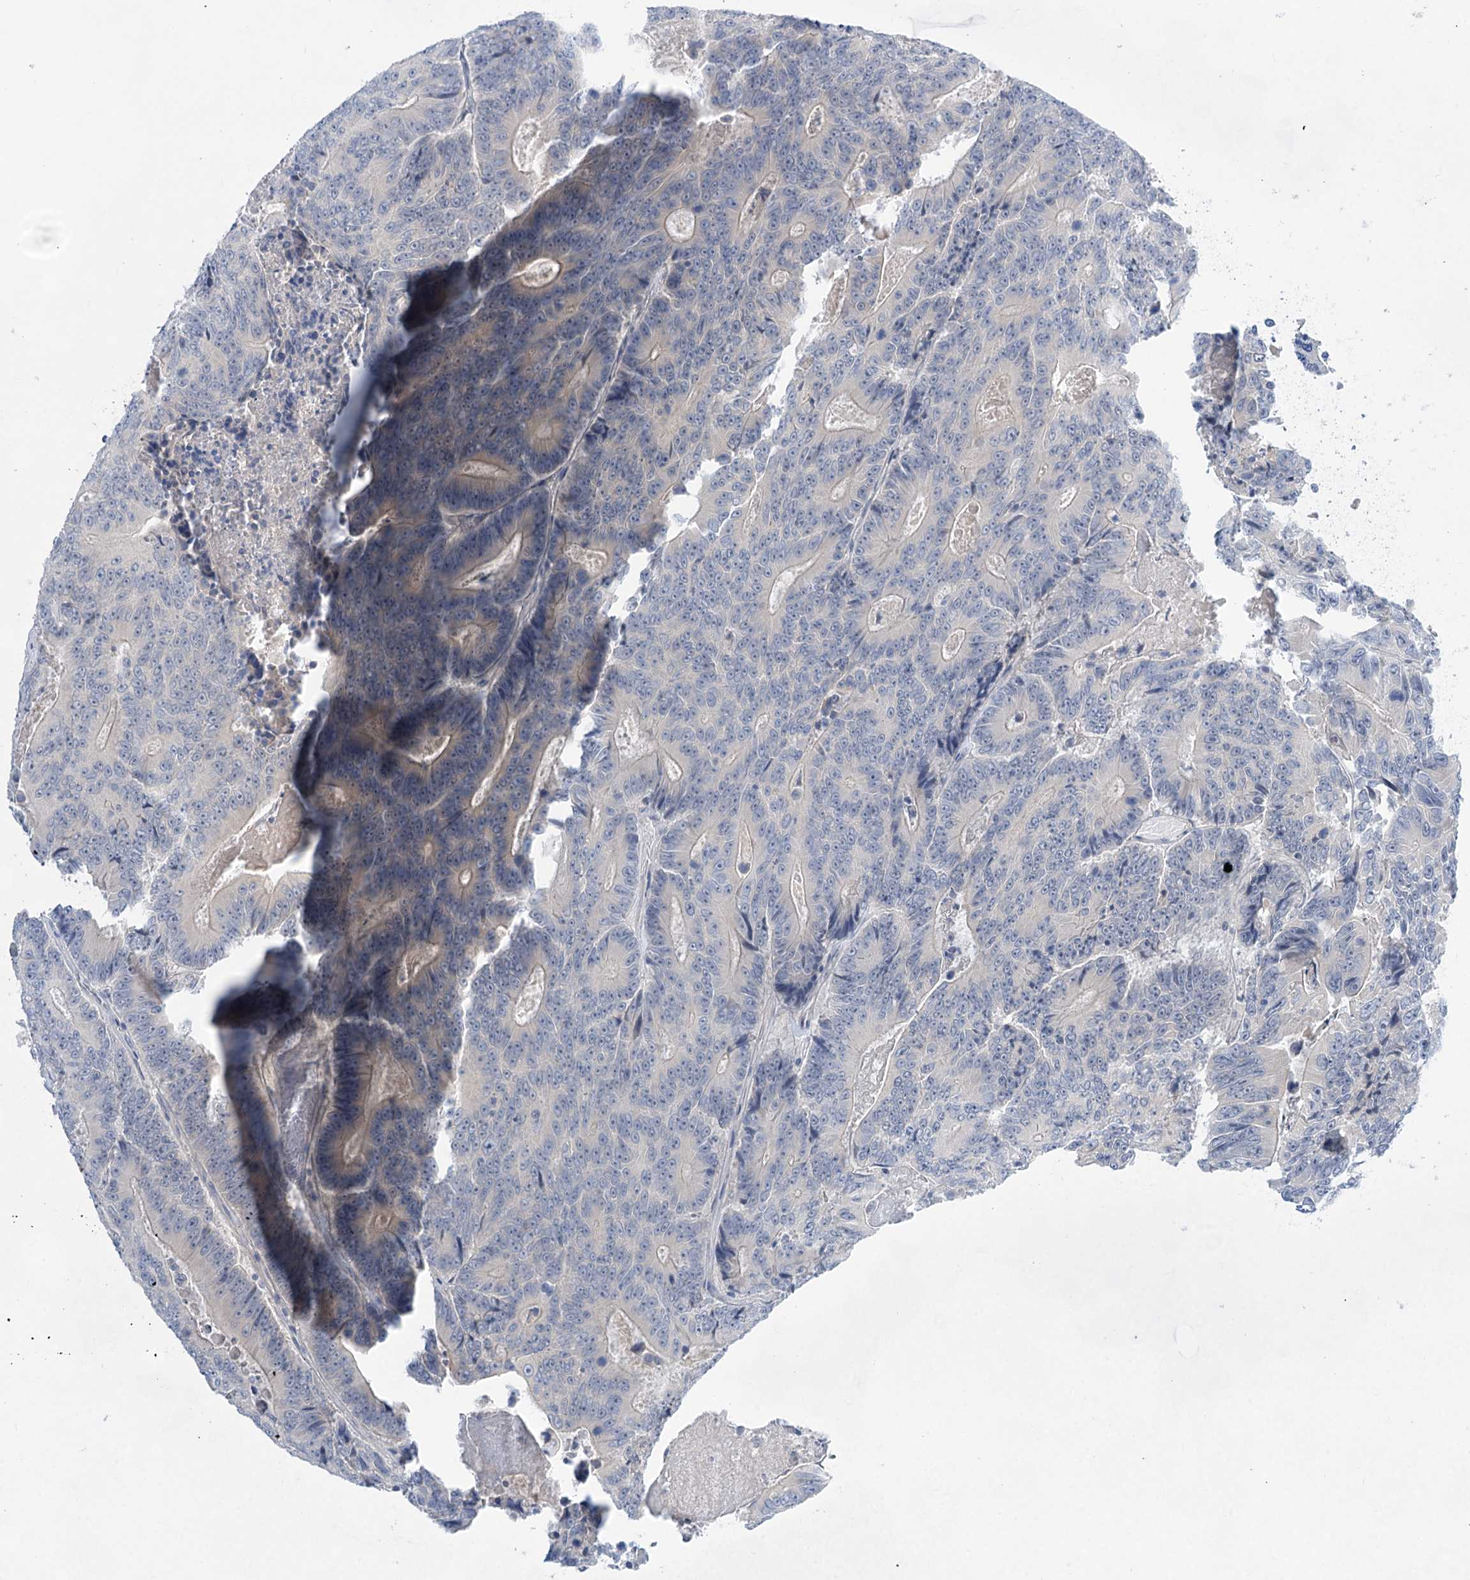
{"staining": {"intensity": "negative", "quantity": "none", "location": "none"}, "tissue": "colorectal cancer", "cell_type": "Tumor cells", "image_type": "cancer", "snomed": [{"axis": "morphology", "description": "Adenocarcinoma, NOS"}, {"axis": "topography", "description": "Colon"}], "caption": "Tumor cells show no significant protein positivity in colorectal cancer (adenocarcinoma). (Immunohistochemistry, brightfield microscopy, high magnification).", "gene": "LALBA", "patient": {"sex": "male", "age": 83}}